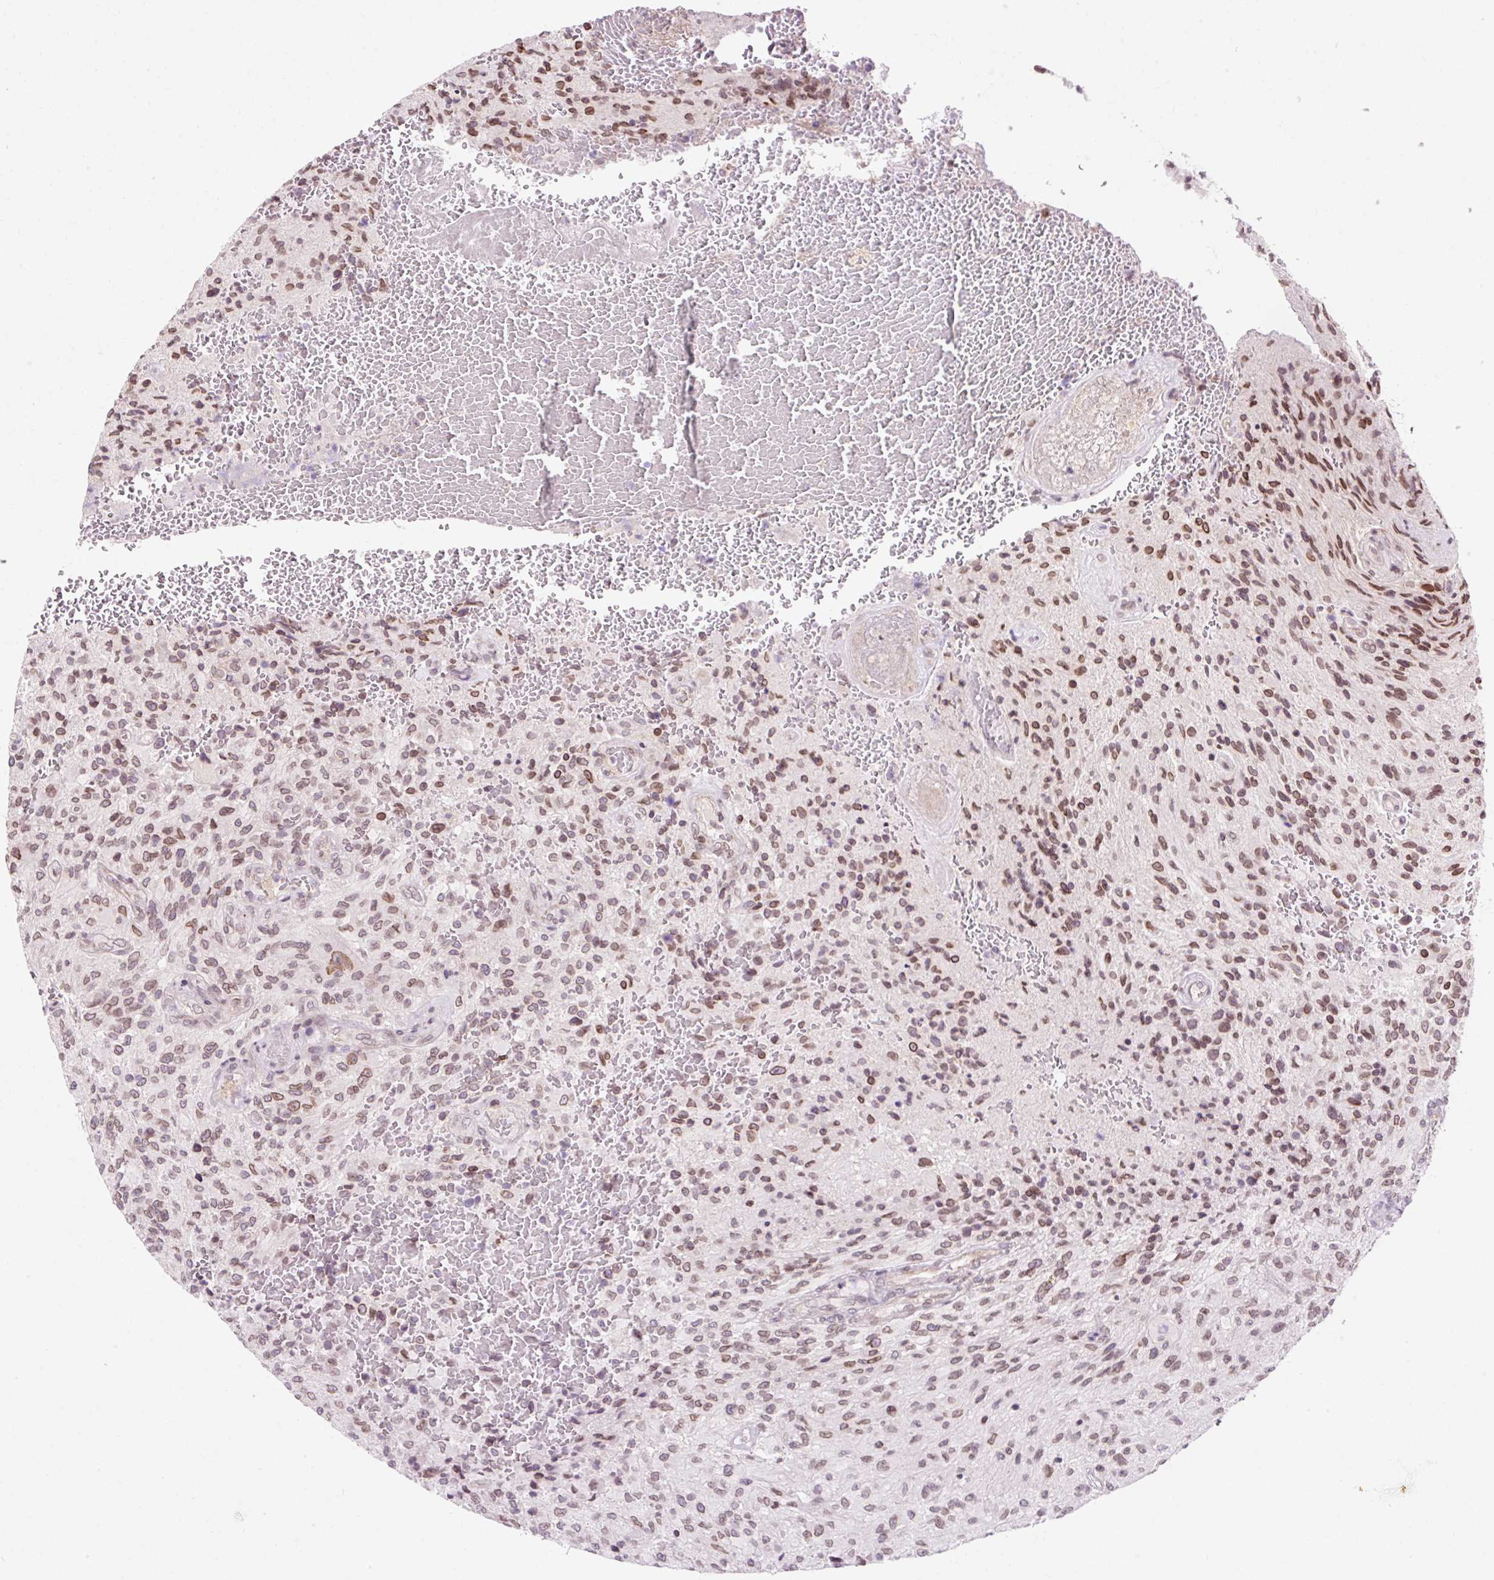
{"staining": {"intensity": "moderate", "quantity": ">75%", "location": "cytoplasmic/membranous,nuclear"}, "tissue": "glioma", "cell_type": "Tumor cells", "image_type": "cancer", "snomed": [{"axis": "morphology", "description": "Normal tissue, NOS"}, {"axis": "morphology", "description": "Glioma, malignant, High grade"}, {"axis": "topography", "description": "Cerebral cortex"}], "caption": "A histopathology image showing moderate cytoplasmic/membranous and nuclear staining in approximately >75% of tumor cells in high-grade glioma (malignant), as visualized by brown immunohistochemical staining.", "gene": "ZNF610", "patient": {"sex": "male", "age": 56}}